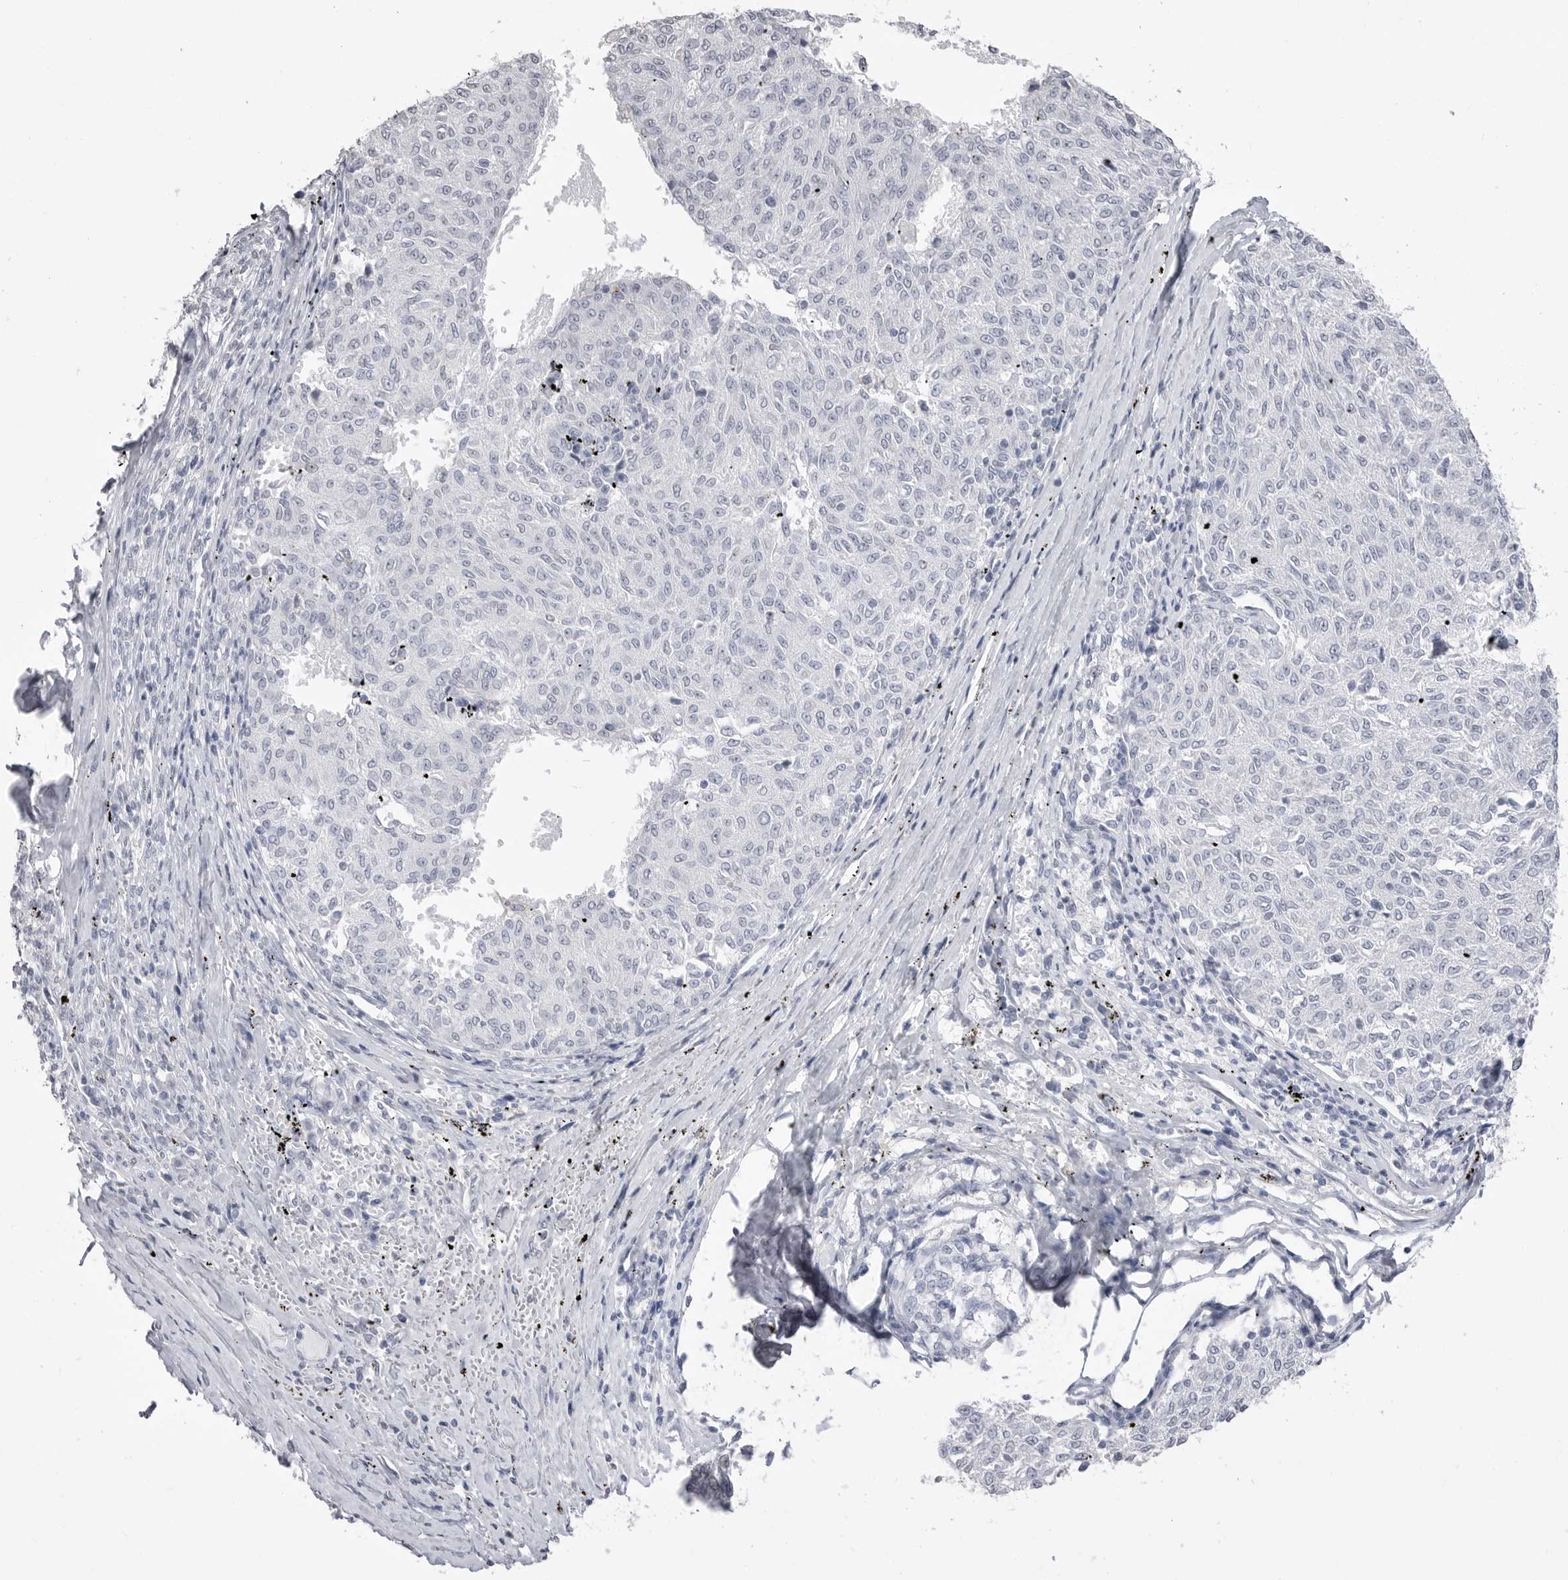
{"staining": {"intensity": "negative", "quantity": "none", "location": "none"}, "tissue": "melanoma", "cell_type": "Tumor cells", "image_type": "cancer", "snomed": [{"axis": "morphology", "description": "Malignant melanoma, NOS"}, {"axis": "topography", "description": "Skin"}], "caption": "Tumor cells are negative for protein expression in human melanoma. (DAB immunohistochemistry with hematoxylin counter stain).", "gene": "ICAM5", "patient": {"sex": "female", "age": 72}}